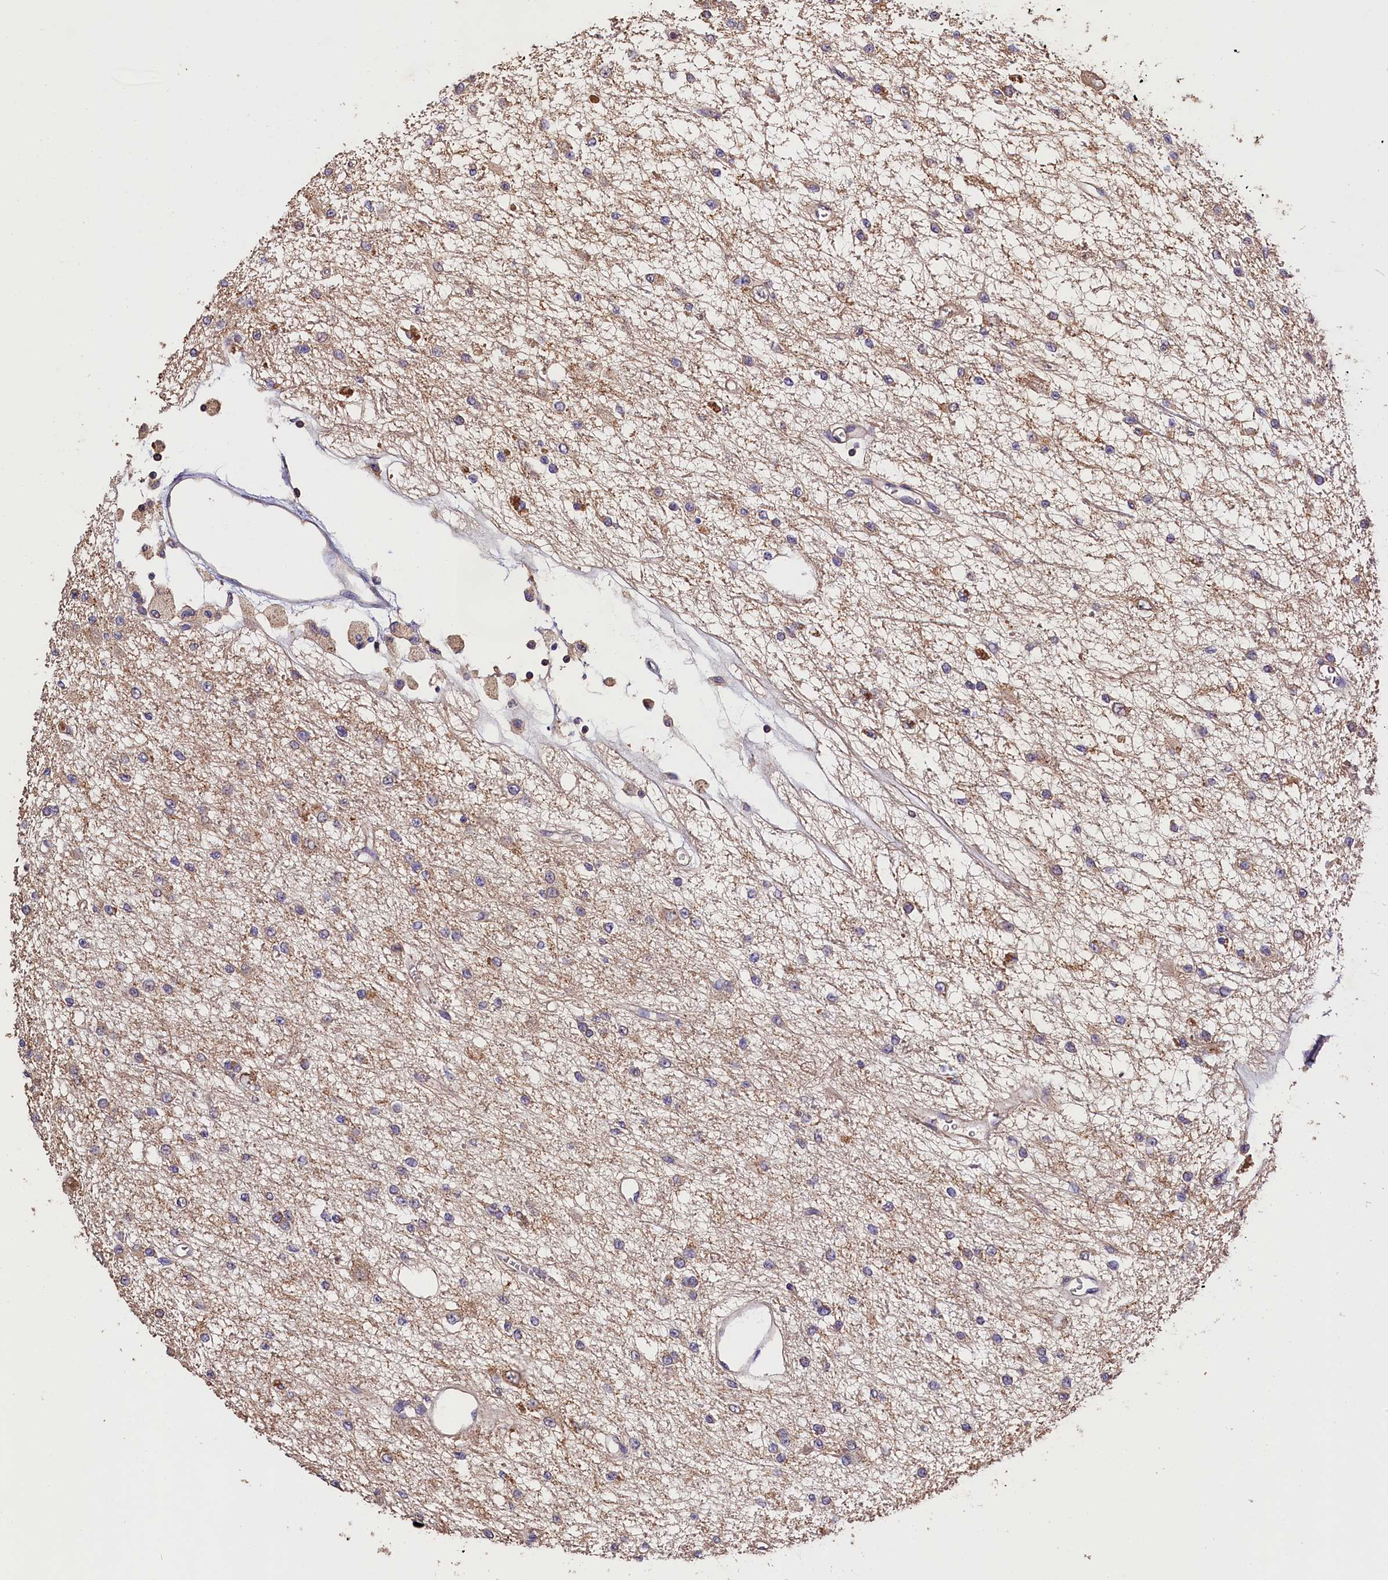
{"staining": {"intensity": "moderate", "quantity": "<25%", "location": "cytoplasmic/membranous"}, "tissue": "glioma", "cell_type": "Tumor cells", "image_type": "cancer", "snomed": [{"axis": "morphology", "description": "Glioma, malignant, Low grade"}, {"axis": "topography", "description": "Brain"}], "caption": "Malignant low-grade glioma was stained to show a protein in brown. There is low levels of moderate cytoplasmic/membranous expression in about <25% of tumor cells. (DAB (3,3'-diaminobenzidine) IHC with brightfield microscopy, high magnification).", "gene": "OAS3", "patient": {"sex": "male", "age": 38}}